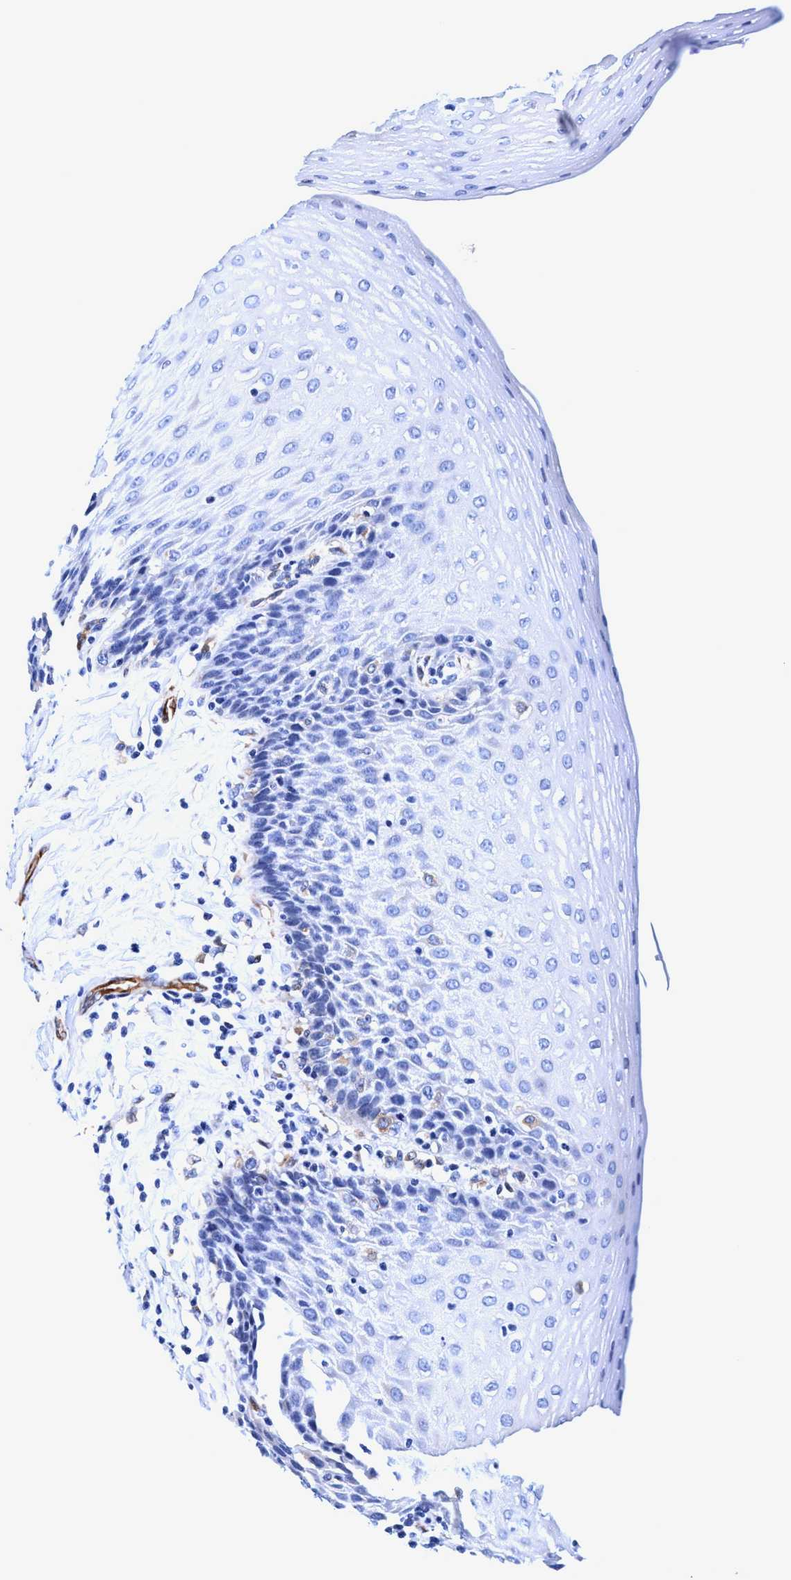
{"staining": {"intensity": "negative", "quantity": "none", "location": "none"}, "tissue": "esophagus", "cell_type": "Squamous epithelial cells", "image_type": "normal", "snomed": [{"axis": "morphology", "description": "Normal tissue, NOS"}, {"axis": "topography", "description": "Esophagus"}], "caption": "Immunohistochemical staining of unremarkable esophagus demonstrates no significant positivity in squamous epithelial cells. (Brightfield microscopy of DAB IHC at high magnification).", "gene": "UBALD2", "patient": {"sex": "female", "age": 61}}